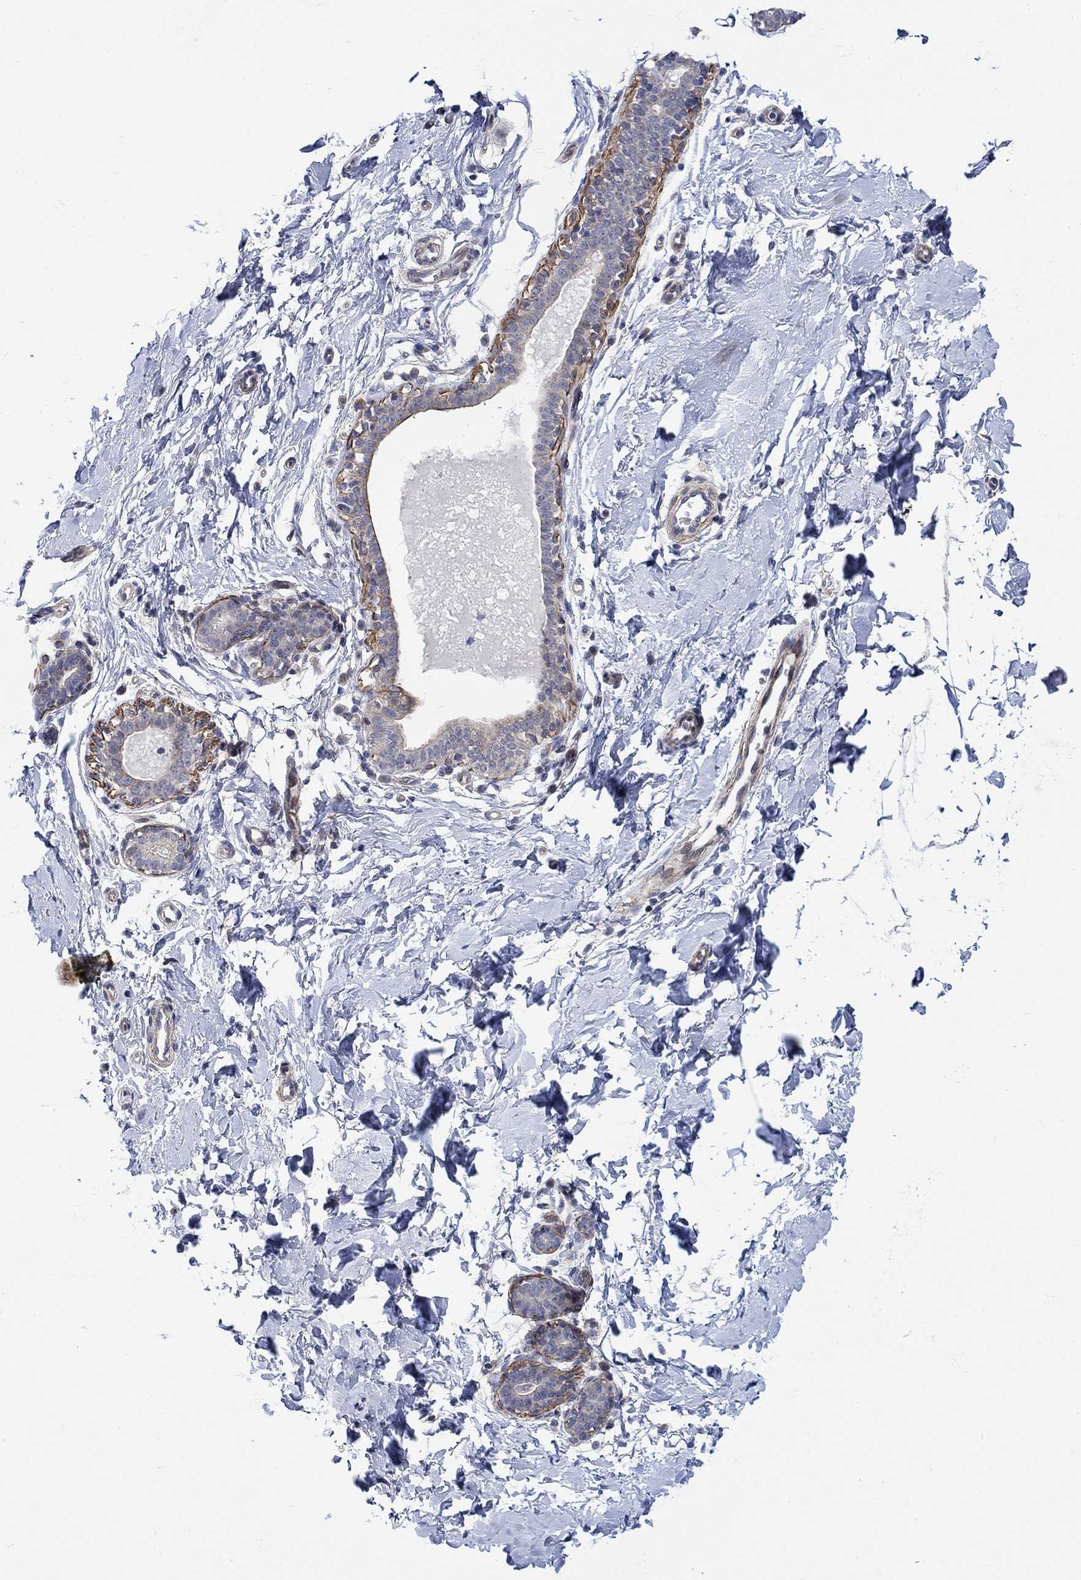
{"staining": {"intensity": "negative", "quantity": "none", "location": "none"}, "tissue": "breast", "cell_type": "Adipocytes", "image_type": "normal", "snomed": [{"axis": "morphology", "description": "Normal tissue, NOS"}, {"axis": "topography", "description": "Breast"}], "caption": "Breast was stained to show a protein in brown. There is no significant positivity in adipocytes.", "gene": "SCN7A", "patient": {"sex": "female", "age": 37}}